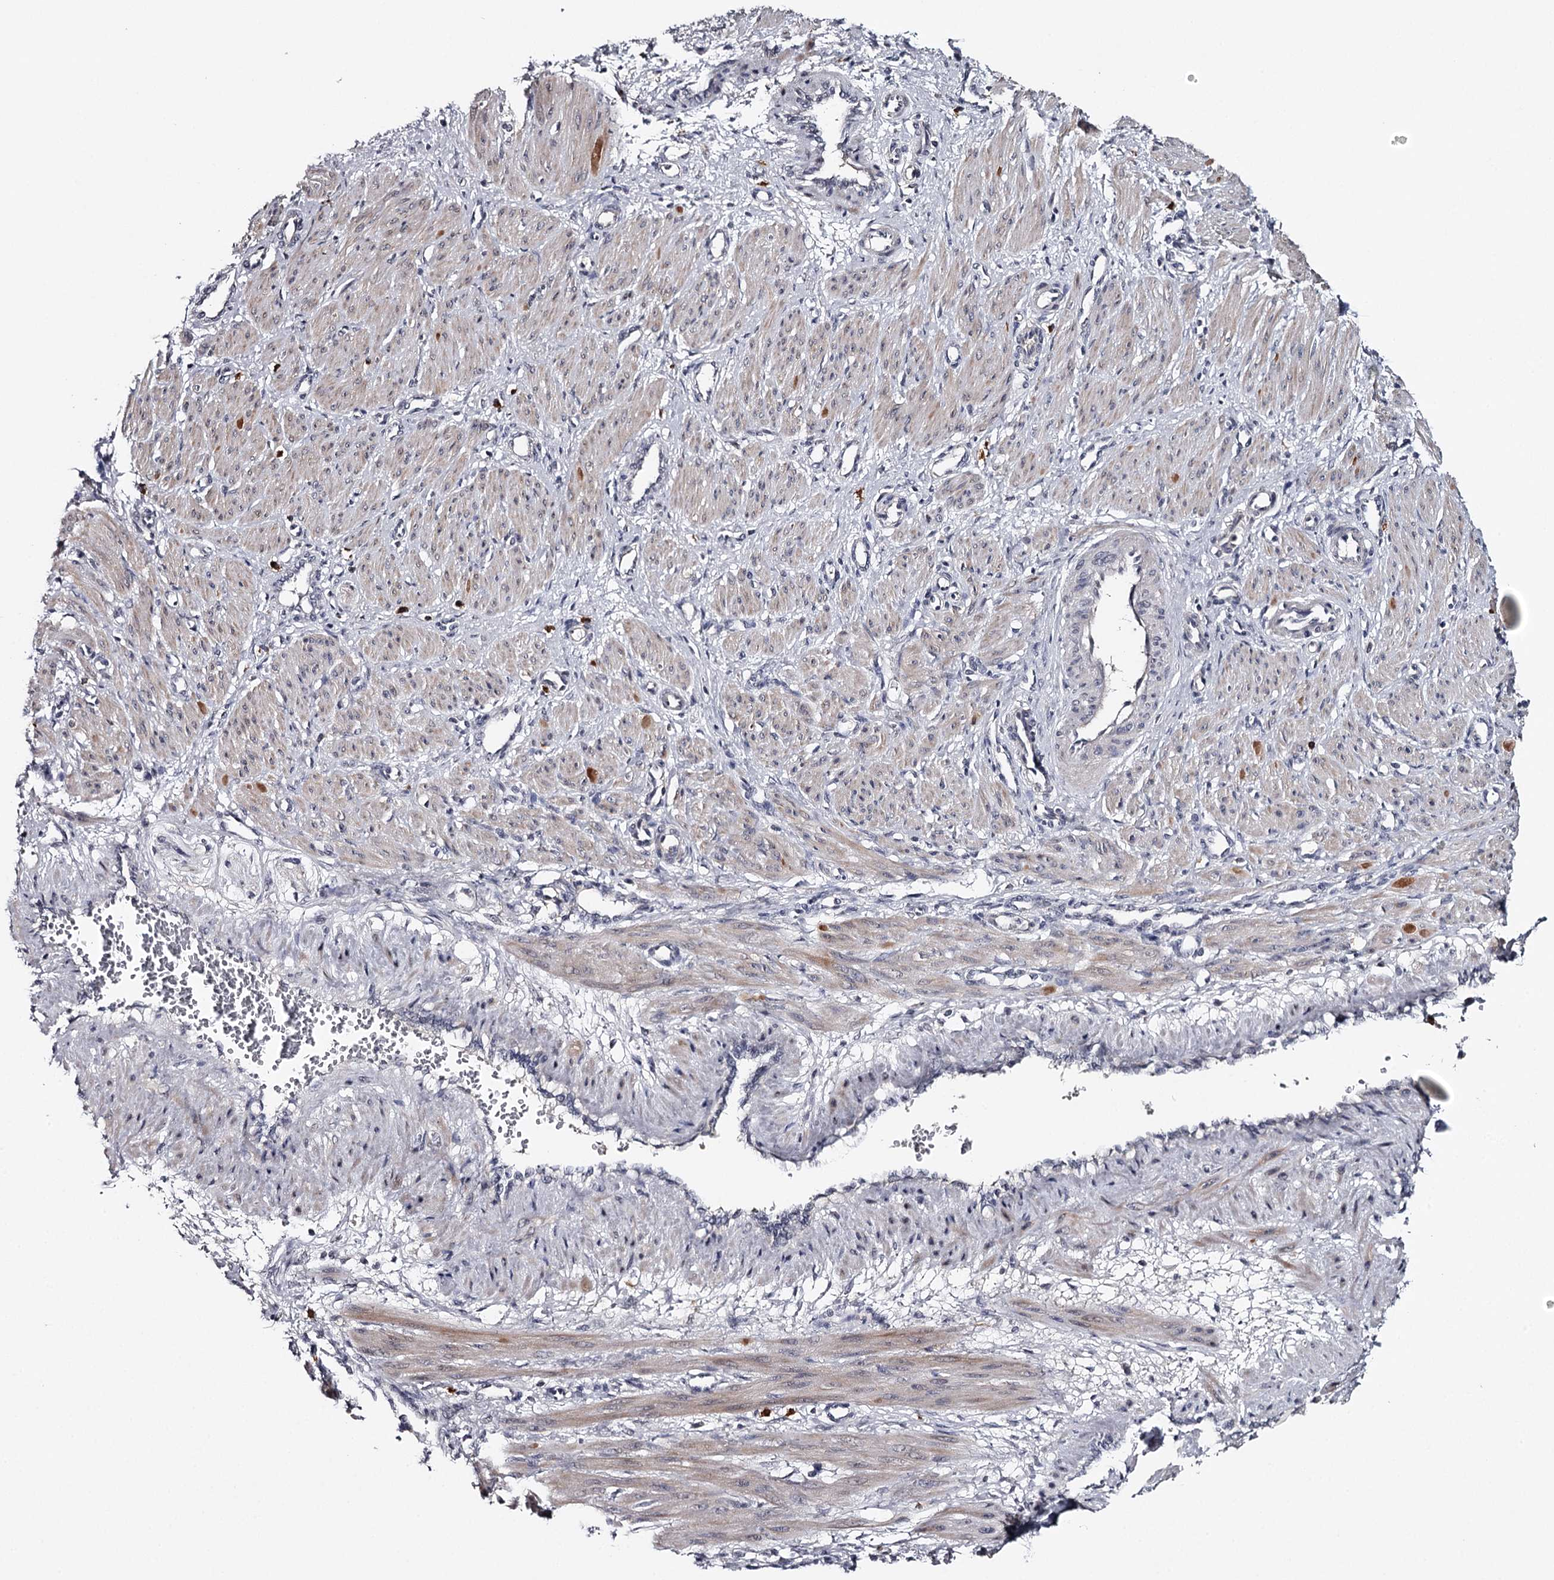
{"staining": {"intensity": "weak", "quantity": "25%-75%", "location": "cytoplasmic/membranous"}, "tissue": "smooth muscle", "cell_type": "Smooth muscle cells", "image_type": "normal", "snomed": [{"axis": "morphology", "description": "Normal tissue, NOS"}, {"axis": "topography", "description": "Endometrium"}], "caption": "This micrograph reveals immunohistochemistry (IHC) staining of normal smooth muscle, with low weak cytoplasmic/membranous positivity in approximately 25%-75% of smooth muscle cells.", "gene": "GTSF1", "patient": {"sex": "female", "age": 33}}